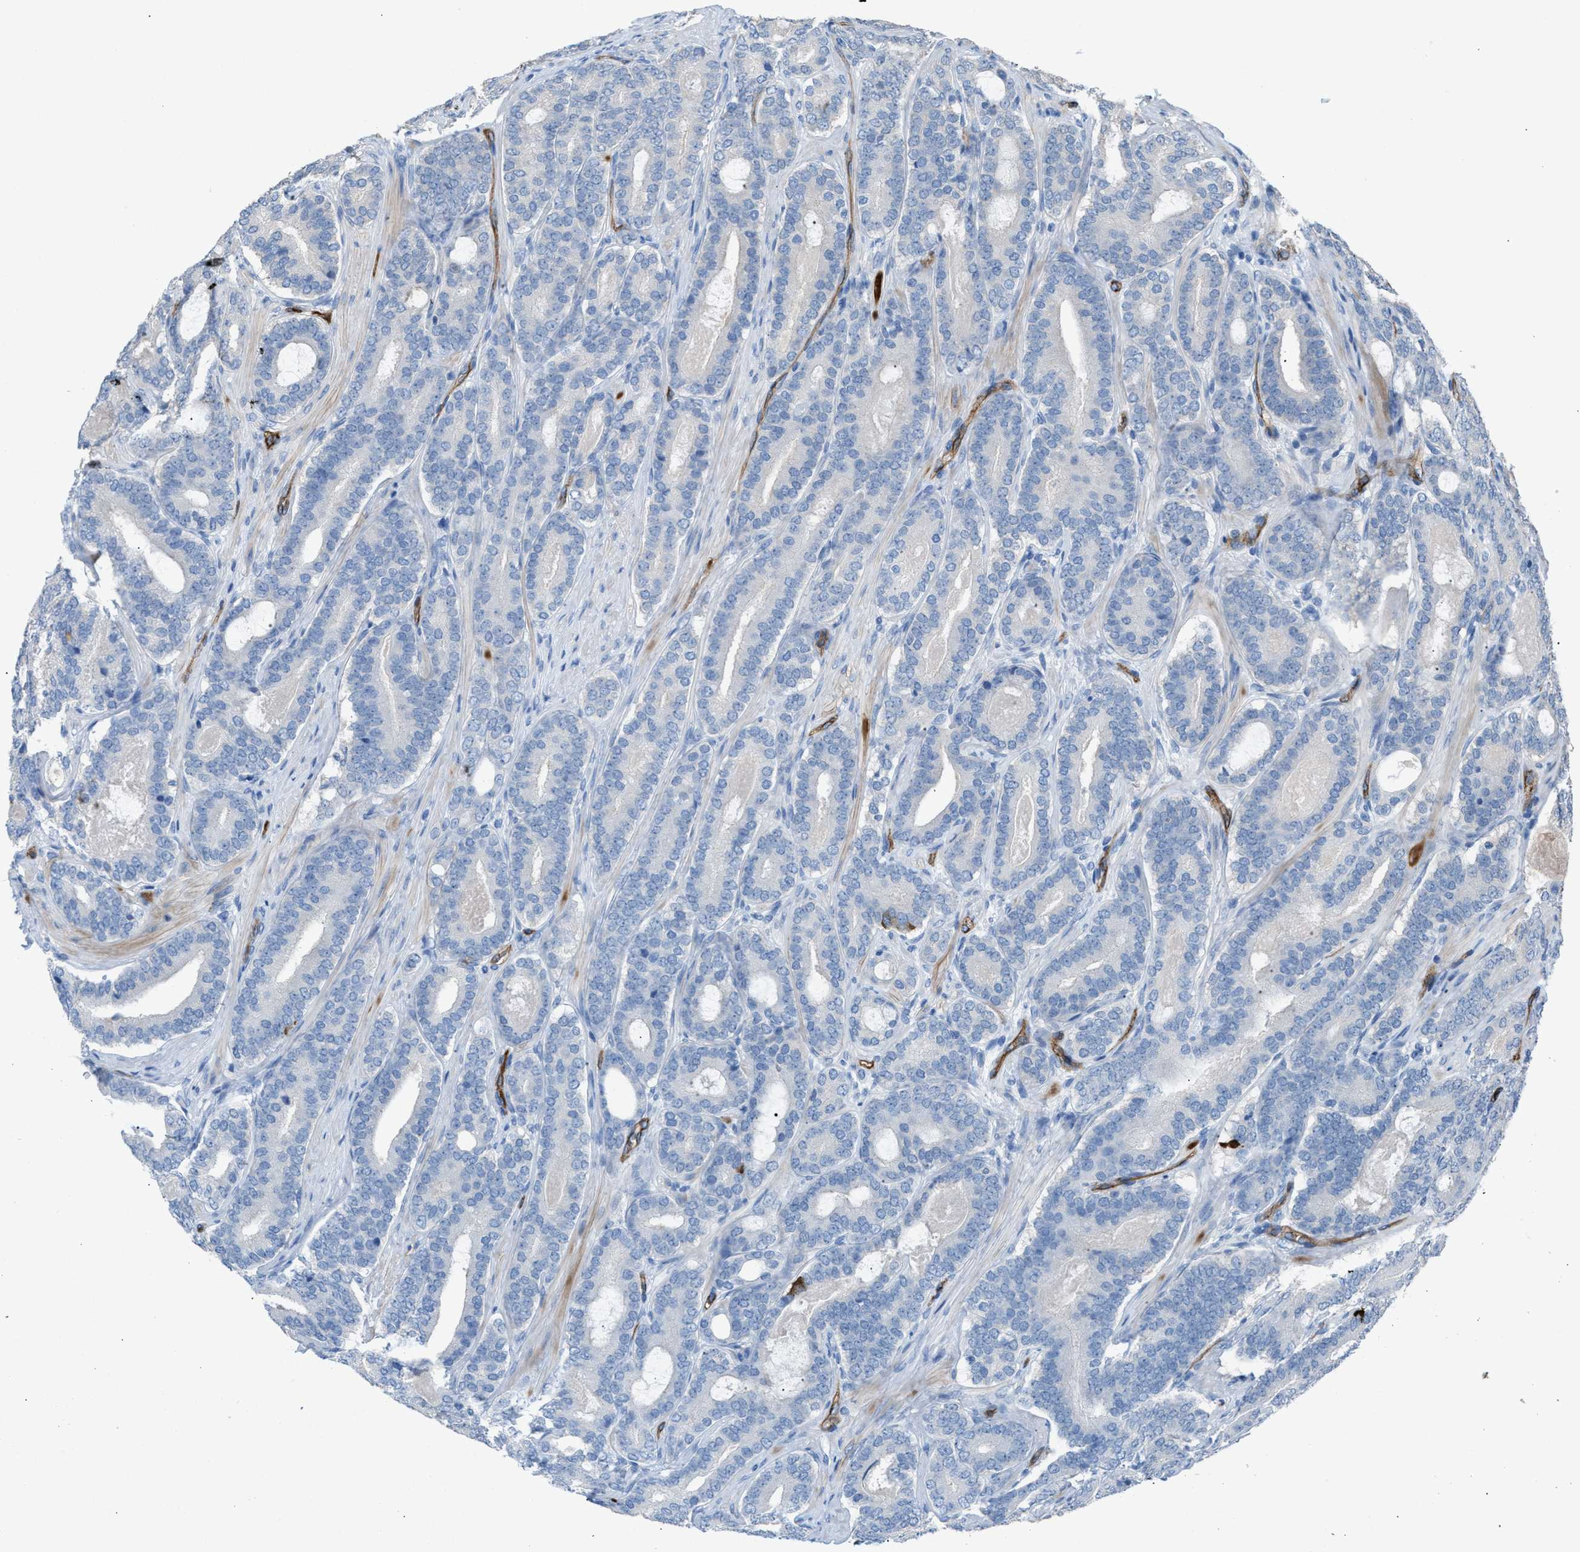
{"staining": {"intensity": "negative", "quantity": "none", "location": "none"}, "tissue": "prostate cancer", "cell_type": "Tumor cells", "image_type": "cancer", "snomed": [{"axis": "morphology", "description": "Adenocarcinoma, High grade"}, {"axis": "topography", "description": "Prostate"}], "caption": "Immunohistochemistry (IHC) image of adenocarcinoma (high-grade) (prostate) stained for a protein (brown), which exhibits no staining in tumor cells.", "gene": "DYSF", "patient": {"sex": "male", "age": 60}}